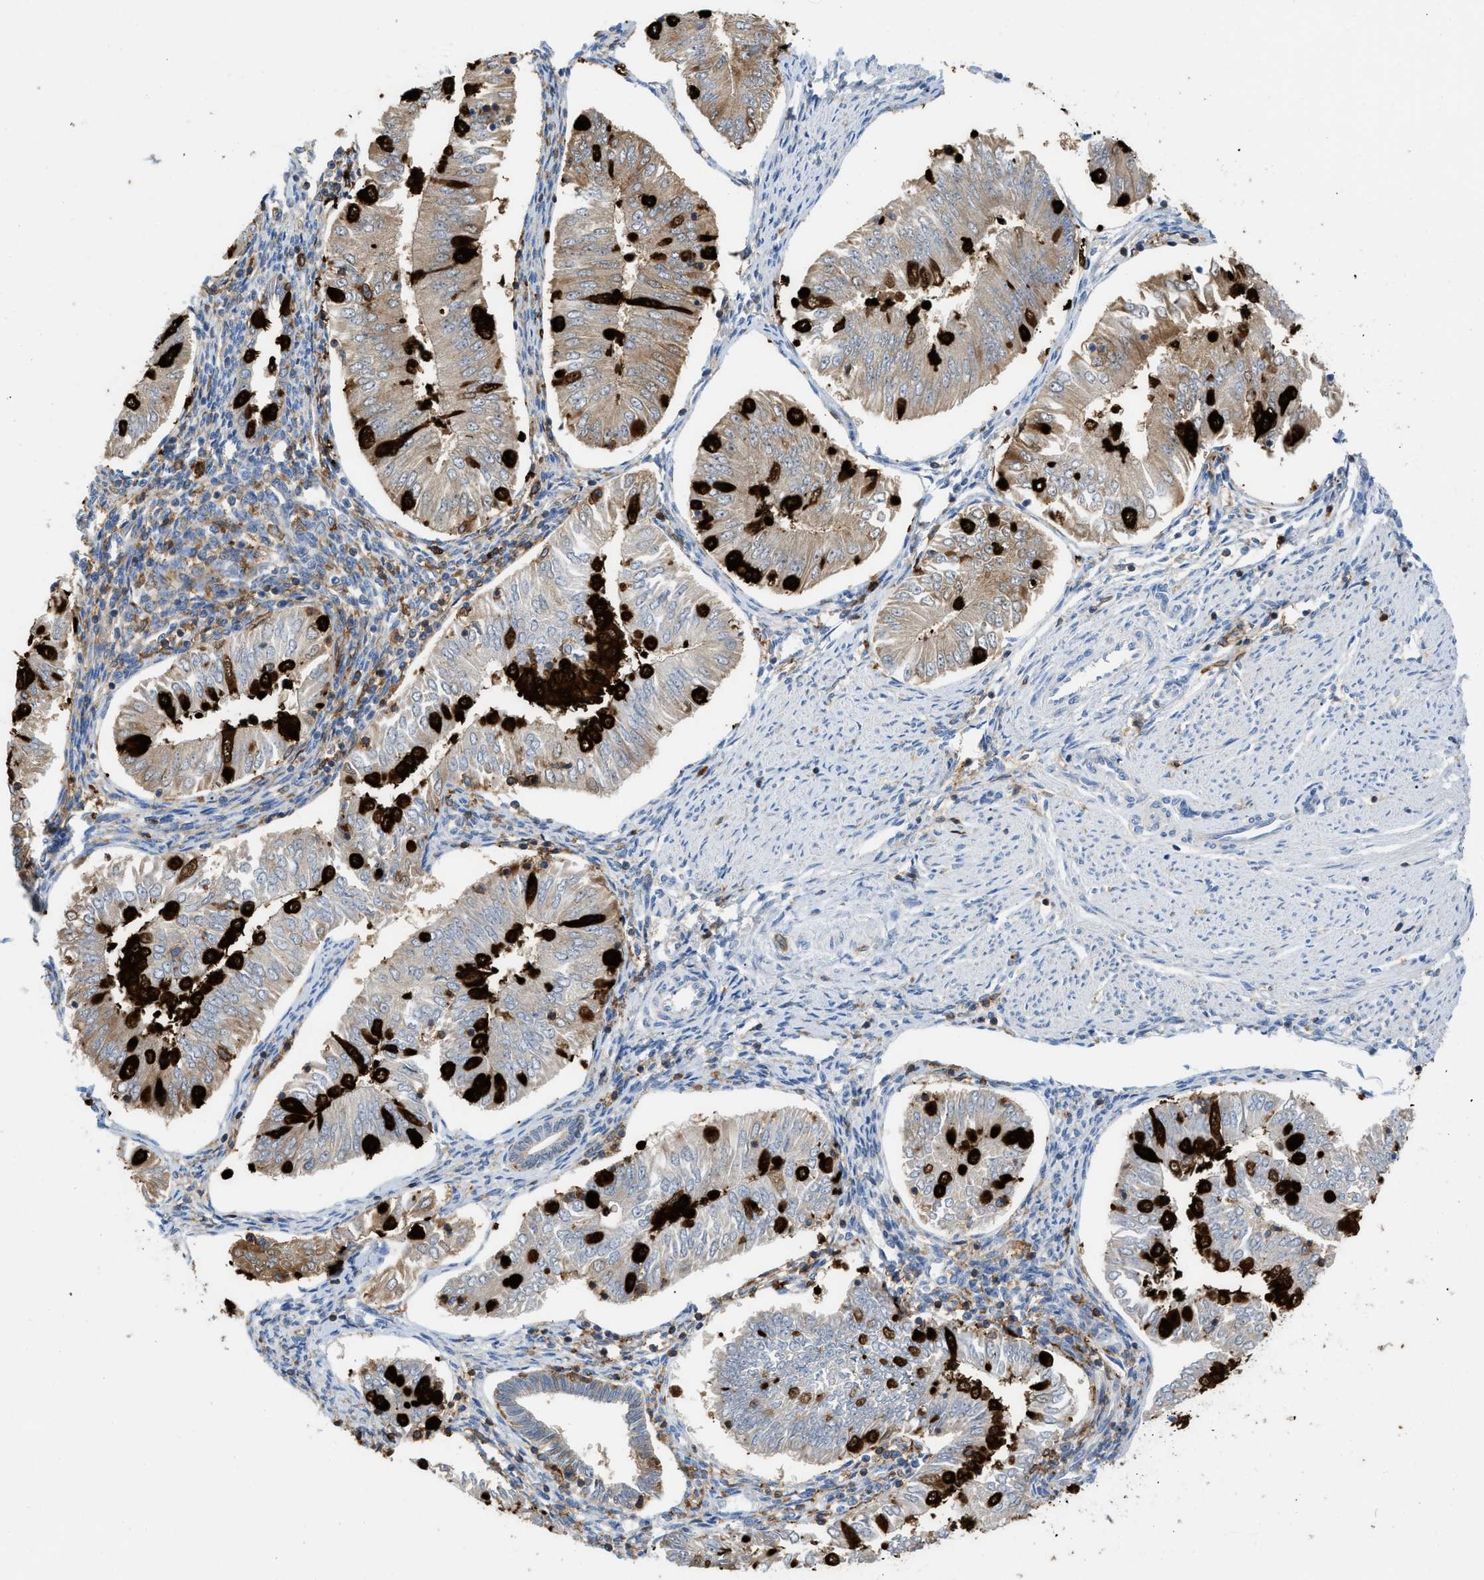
{"staining": {"intensity": "strong", "quantity": "25%-75%", "location": "cytoplasmic/membranous"}, "tissue": "endometrial cancer", "cell_type": "Tumor cells", "image_type": "cancer", "snomed": [{"axis": "morphology", "description": "Adenocarcinoma, NOS"}, {"axis": "topography", "description": "Endometrium"}], "caption": "This photomicrograph reveals immunohistochemistry (IHC) staining of human endometrial cancer (adenocarcinoma), with high strong cytoplasmic/membranous staining in about 25%-75% of tumor cells.", "gene": "GPAT4", "patient": {"sex": "female", "age": 53}}